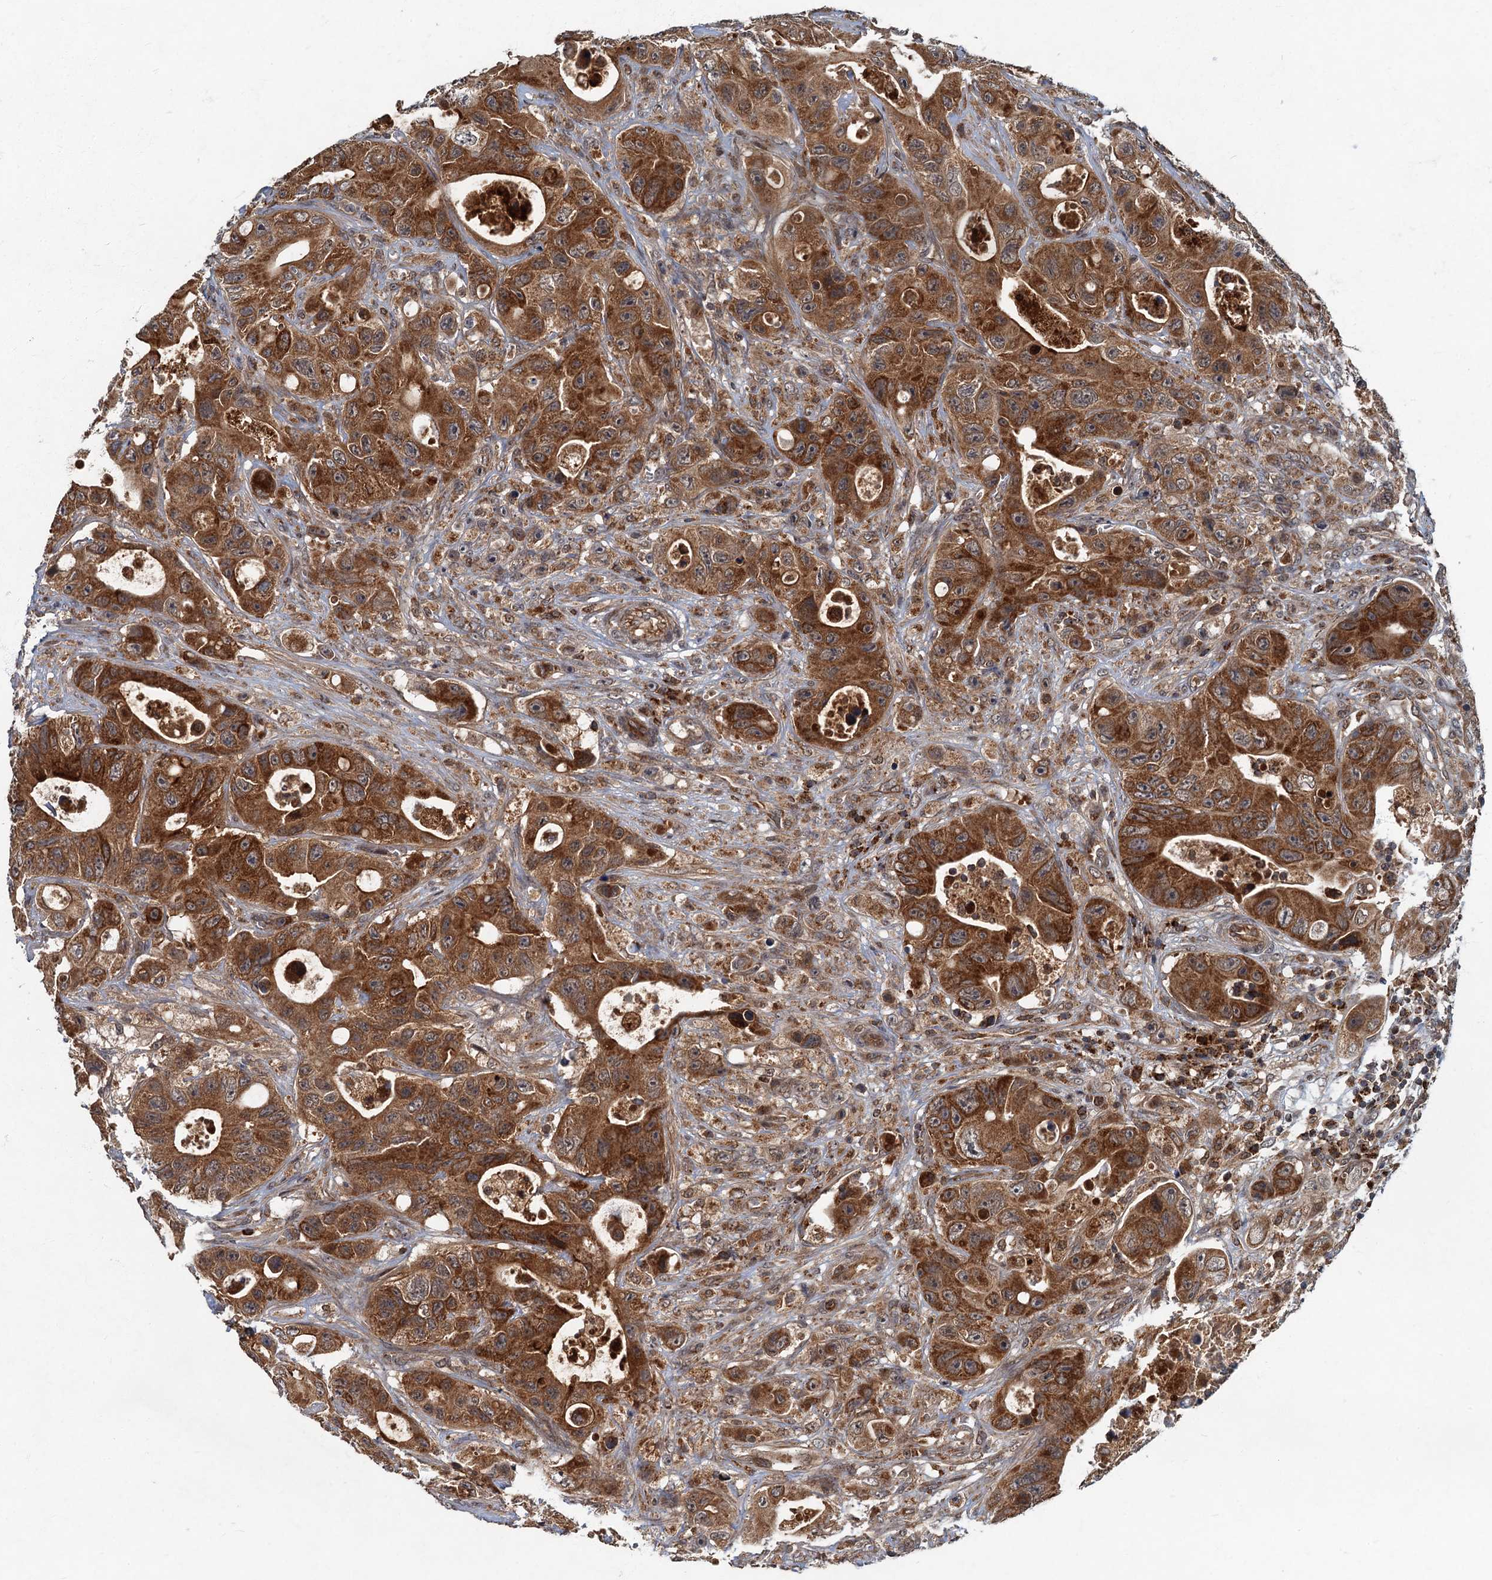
{"staining": {"intensity": "strong", "quantity": ">75%", "location": "cytoplasmic/membranous"}, "tissue": "colorectal cancer", "cell_type": "Tumor cells", "image_type": "cancer", "snomed": [{"axis": "morphology", "description": "Adenocarcinoma, NOS"}, {"axis": "topography", "description": "Colon"}], "caption": "Adenocarcinoma (colorectal) was stained to show a protein in brown. There is high levels of strong cytoplasmic/membranous positivity in about >75% of tumor cells.", "gene": "SLC11A2", "patient": {"sex": "female", "age": 46}}